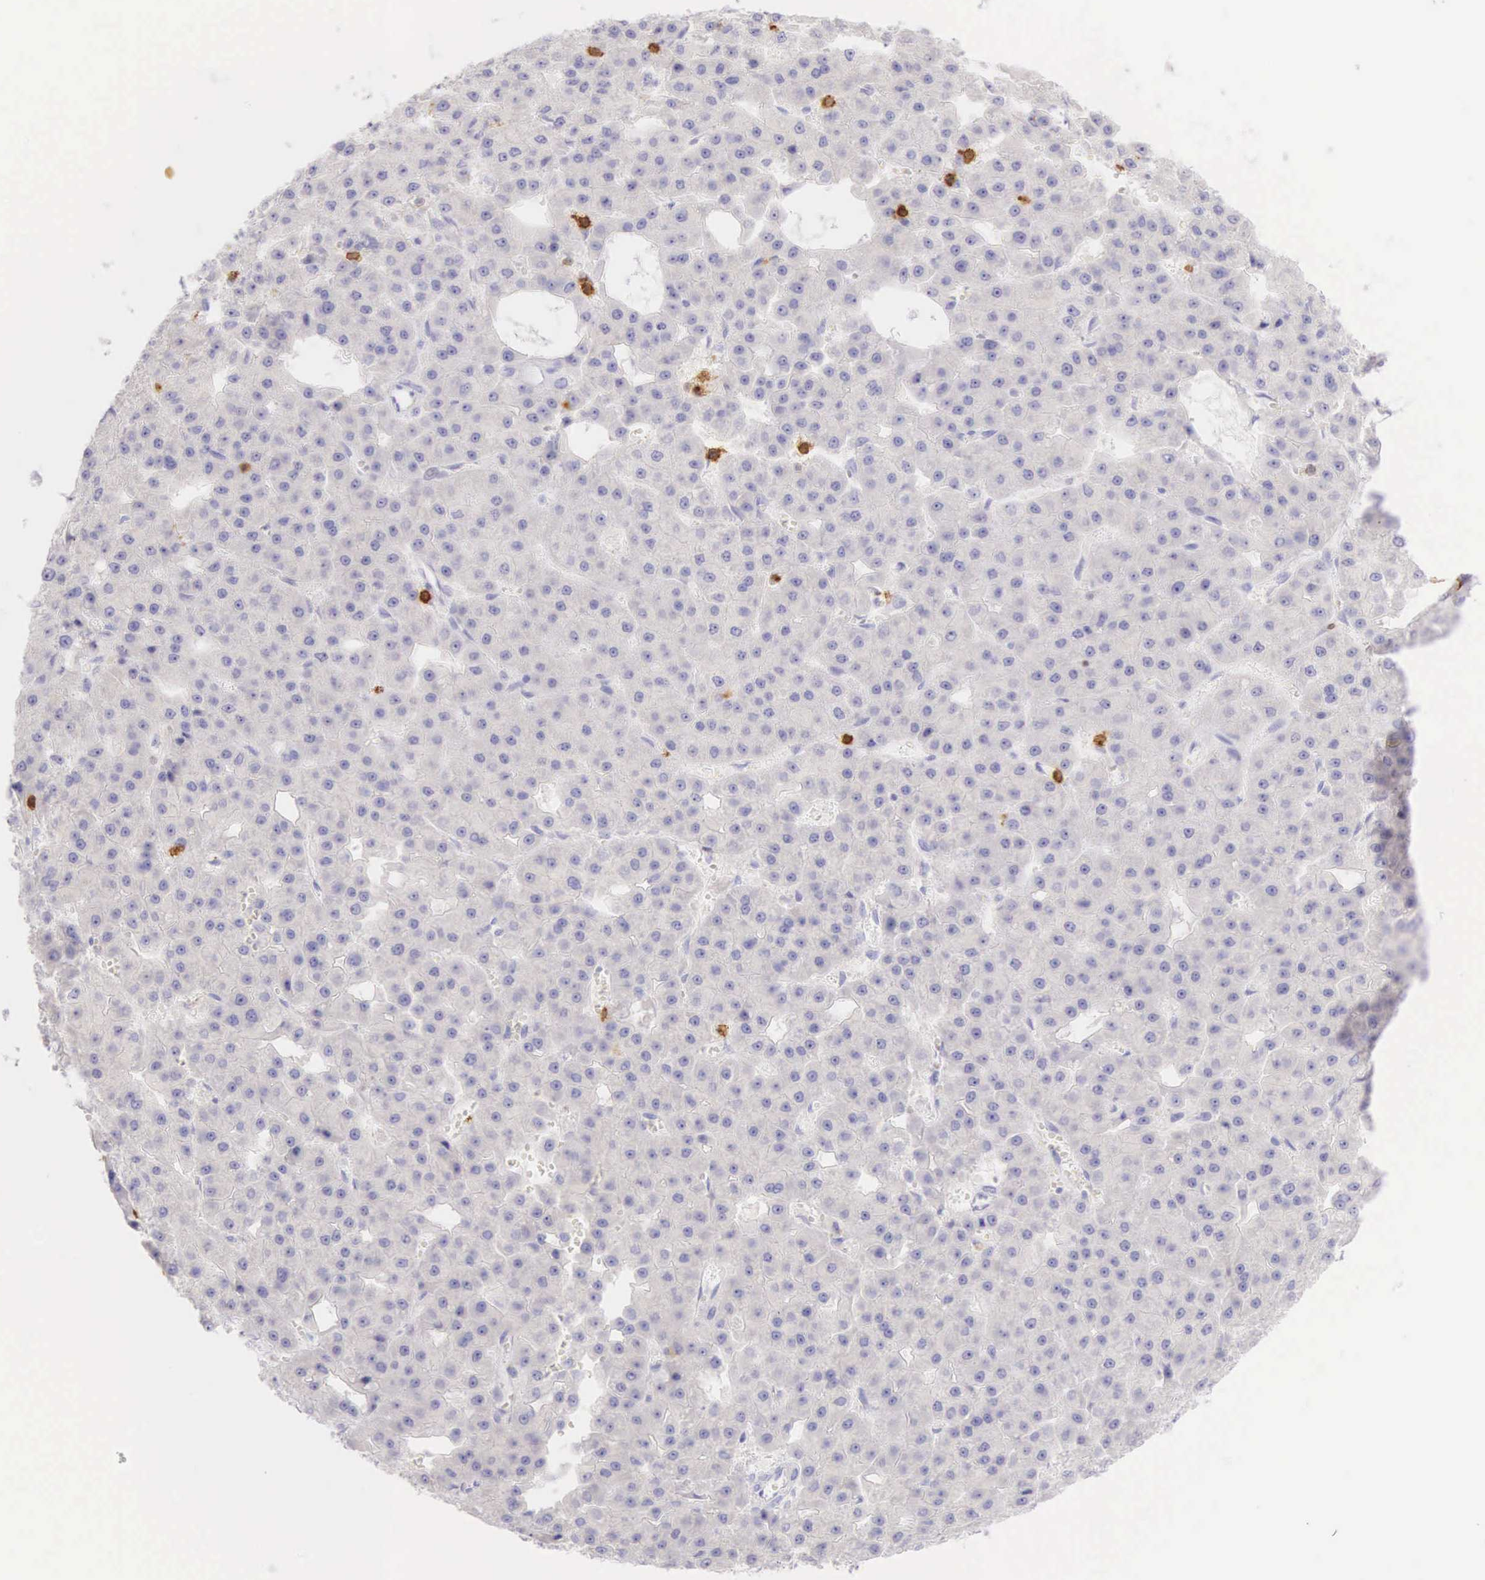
{"staining": {"intensity": "negative", "quantity": "none", "location": "none"}, "tissue": "liver cancer", "cell_type": "Tumor cells", "image_type": "cancer", "snomed": [{"axis": "morphology", "description": "Carcinoma, Hepatocellular, NOS"}, {"axis": "topography", "description": "Liver"}], "caption": "IHC histopathology image of neoplastic tissue: liver hepatocellular carcinoma stained with DAB displays no significant protein expression in tumor cells. (Immunohistochemistry, brightfield microscopy, high magnification).", "gene": "CD3E", "patient": {"sex": "male", "age": 47}}